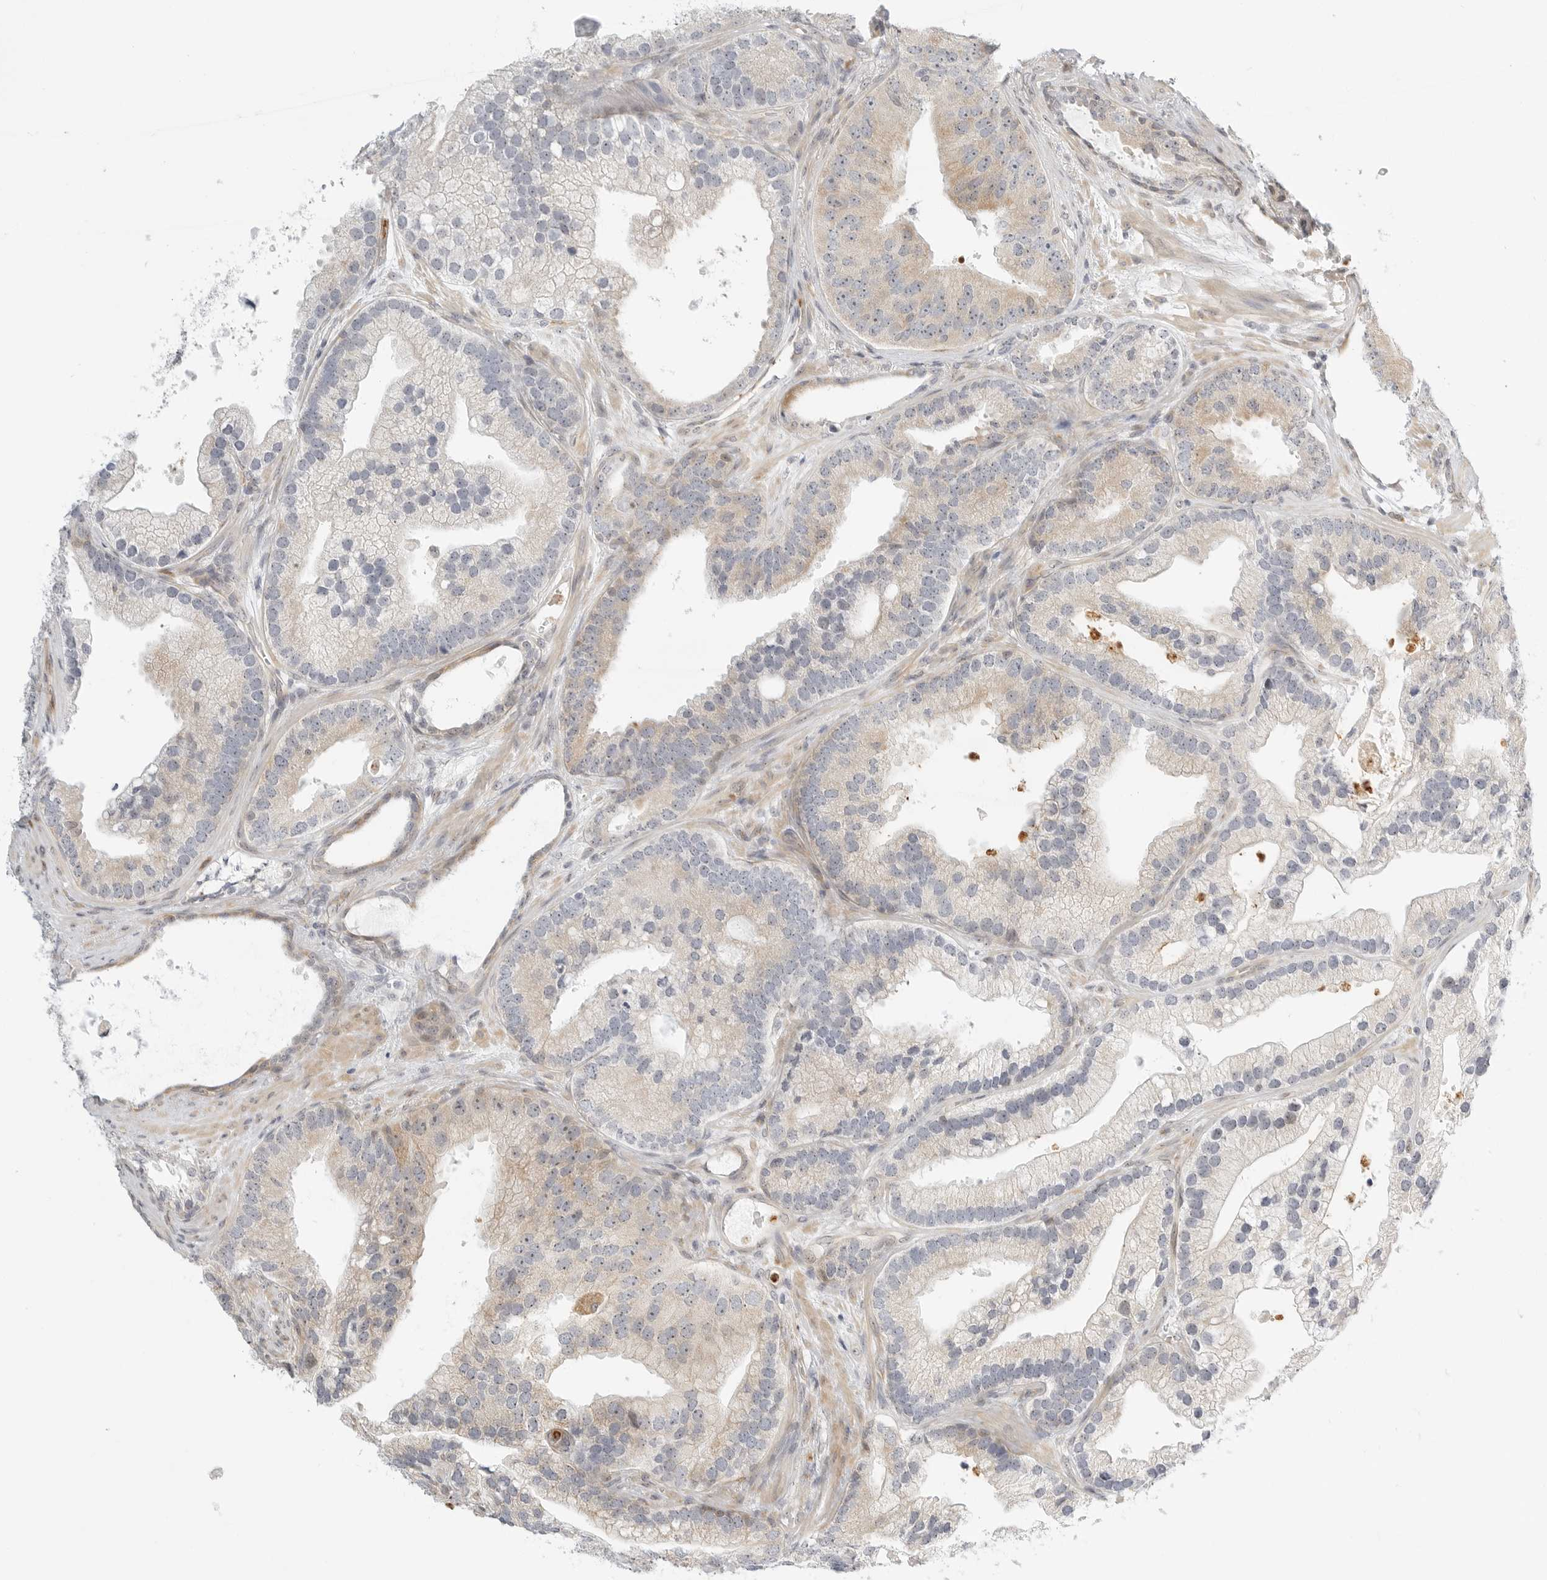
{"staining": {"intensity": "moderate", "quantity": "<25%", "location": "cytoplasmic/membranous,nuclear"}, "tissue": "prostate cancer", "cell_type": "Tumor cells", "image_type": "cancer", "snomed": [{"axis": "morphology", "description": "Adenocarcinoma, High grade"}, {"axis": "topography", "description": "Prostate"}], "caption": "Moderate cytoplasmic/membranous and nuclear protein positivity is appreciated in approximately <25% of tumor cells in prostate cancer (adenocarcinoma (high-grade)). (Stains: DAB in brown, nuclei in blue, Microscopy: brightfield microscopy at high magnification).", "gene": "DSCC1", "patient": {"sex": "male", "age": 70}}